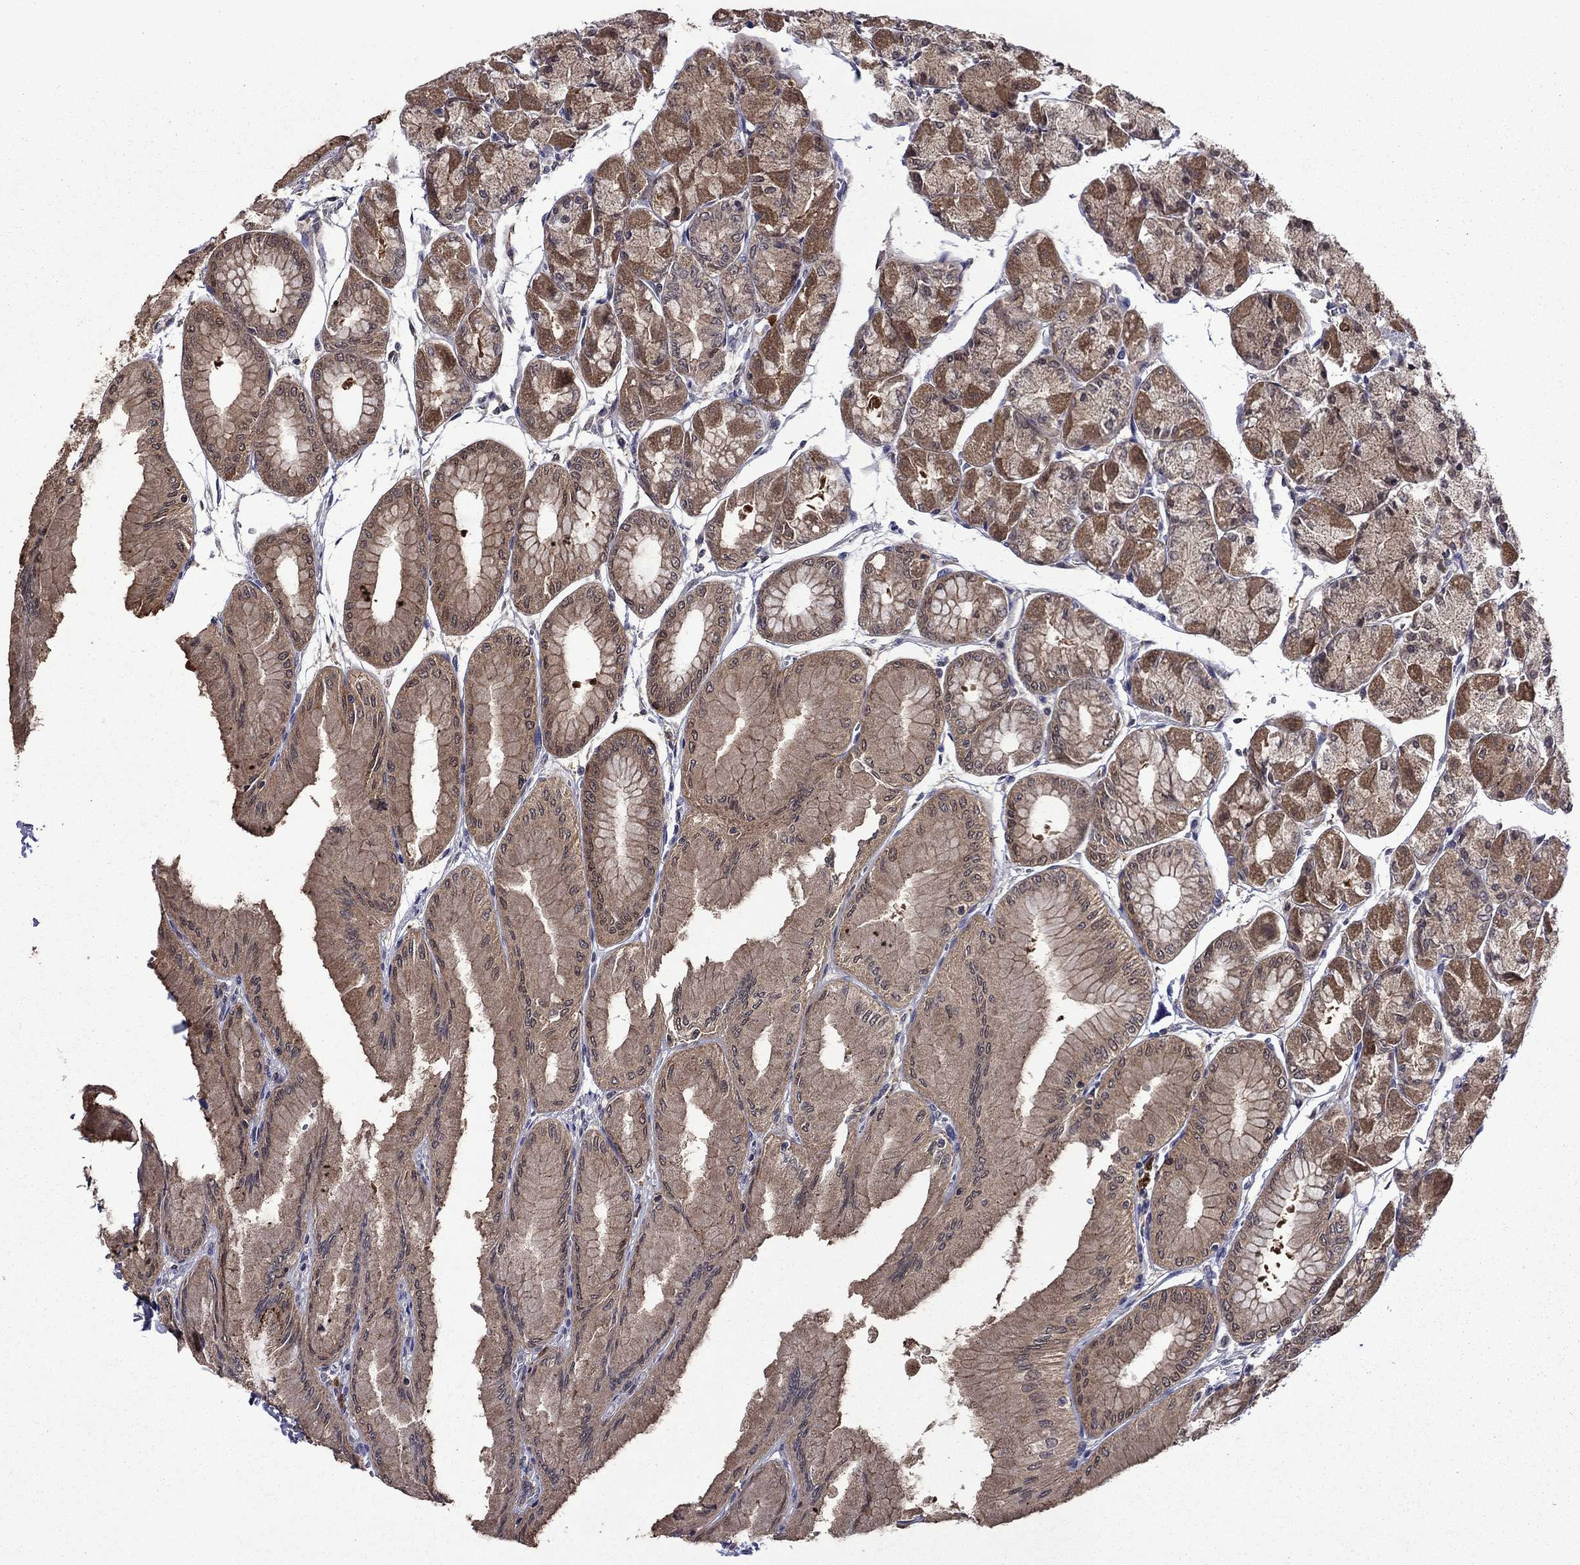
{"staining": {"intensity": "moderate", "quantity": "25%-75%", "location": "cytoplasmic/membranous"}, "tissue": "stomach", "cell_type": "Glandular cells", "image_type": "normal", "snomed": [{"axis": "morphology", "description": "Normal tissue, NOS"}, {"axis": "topography", "description": "Stomach, upper"}], "caption": "A brown stain highlights moderate cytoplasmic/membranous positivity of a protein in glandular cells of unremarkable stomach. (brown staining indicates protein expression, while blue staining denotes nuclei).", "gene": "TPMT", "patient": {"sex": "male", "age": 60}}